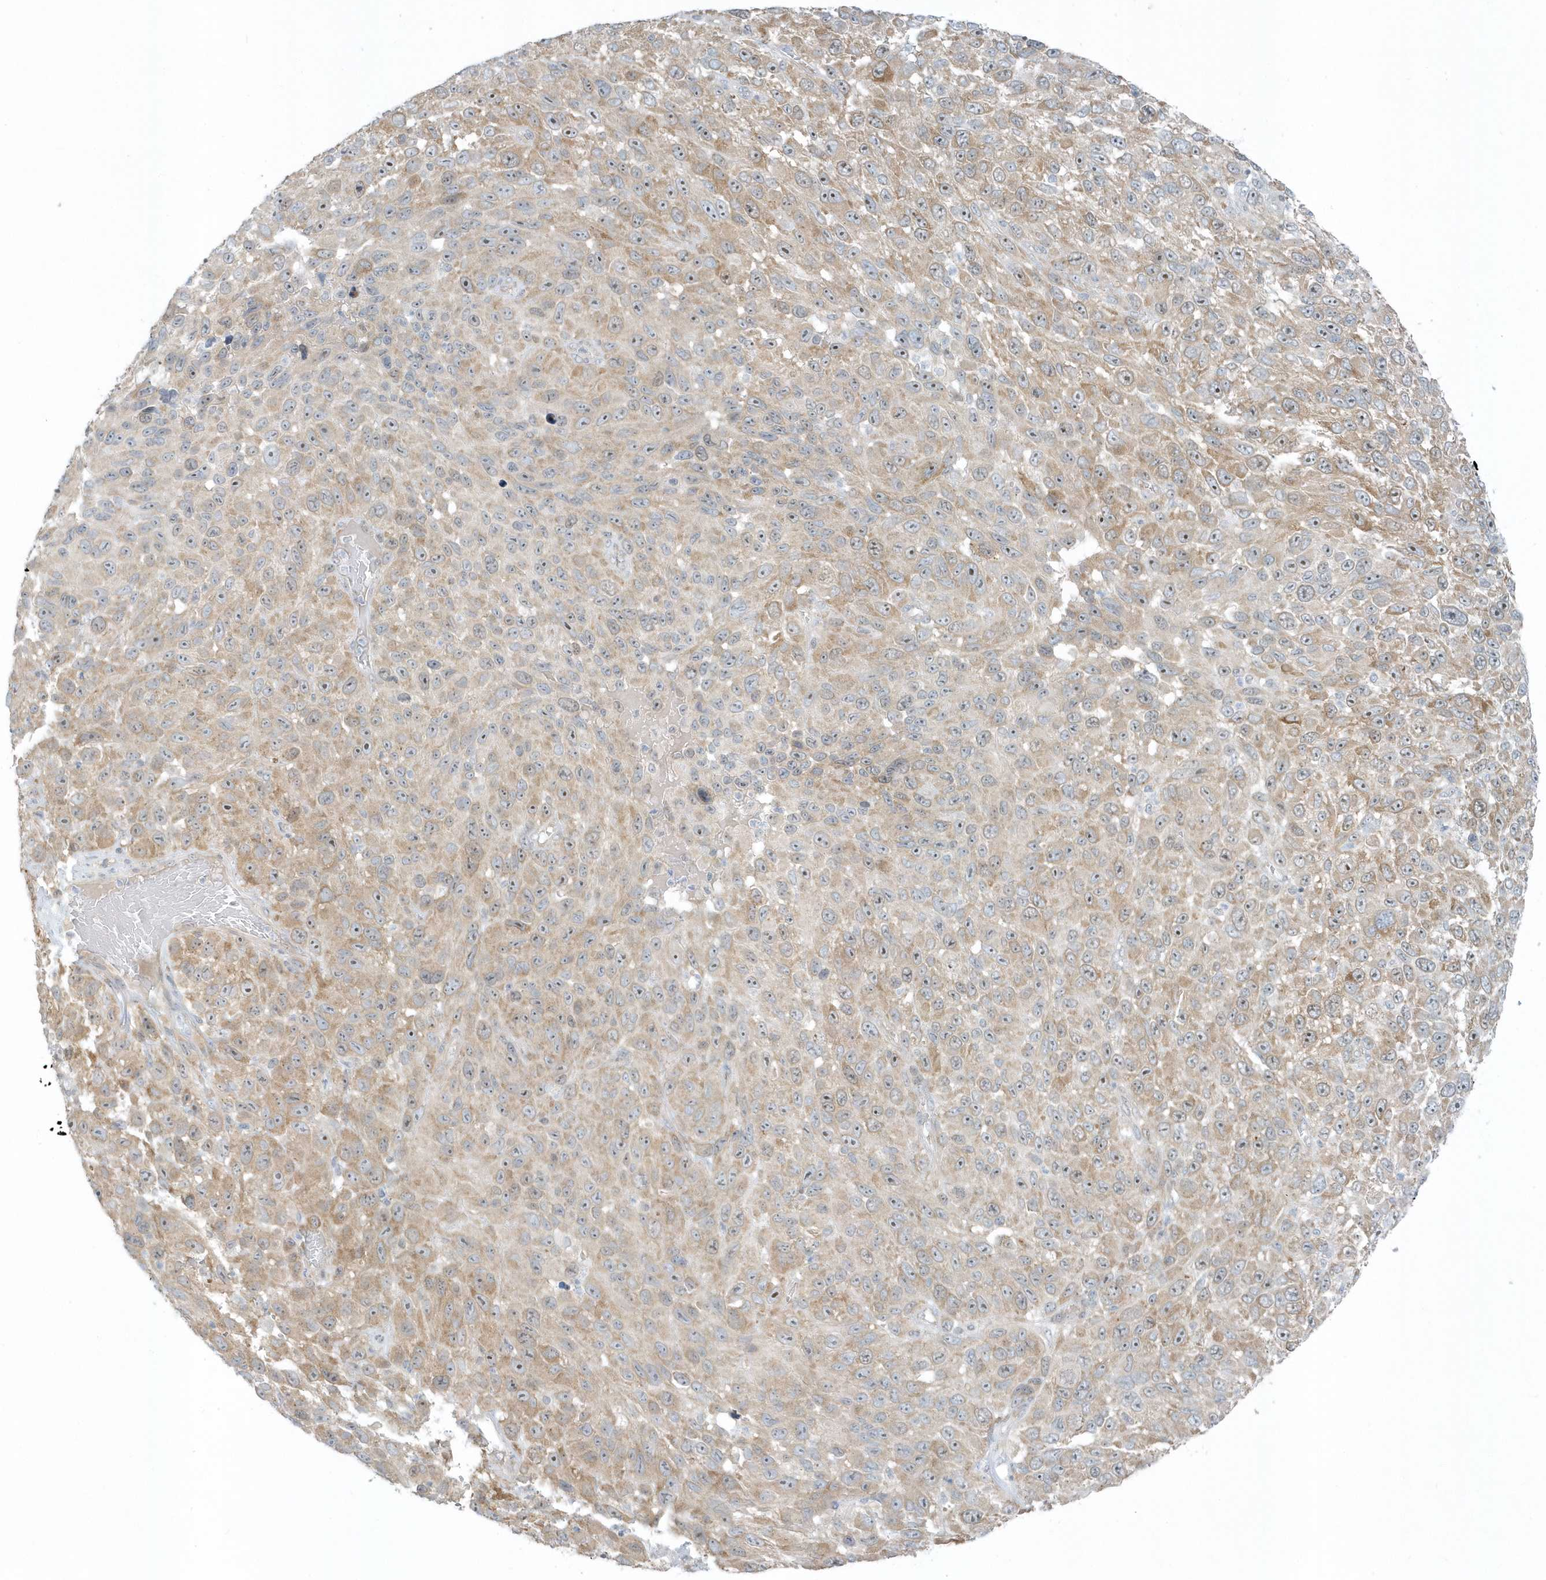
{"staining": {"intensity": "moderate", "quantity": "25%-75%", "location": "cytoplasmic/membranous,nuclear"}, "tissue": "melanoma", "cell_type": "Tumor cells", "image_type": "cancer", "snomed": [{"axis": "morphology", "description": "Malignant melanoma, NOS"}, {"axis": "topography", "description": "Skin"}], "caption": "Human malignant melanoma stained for a protein (brown) displays moderate cytoplasmic/membranous and nuclear positive staining in about 25%-75% of tumor cells.", "gene": "SCN3A", "patient": {"sex": "female", "age": 96}}